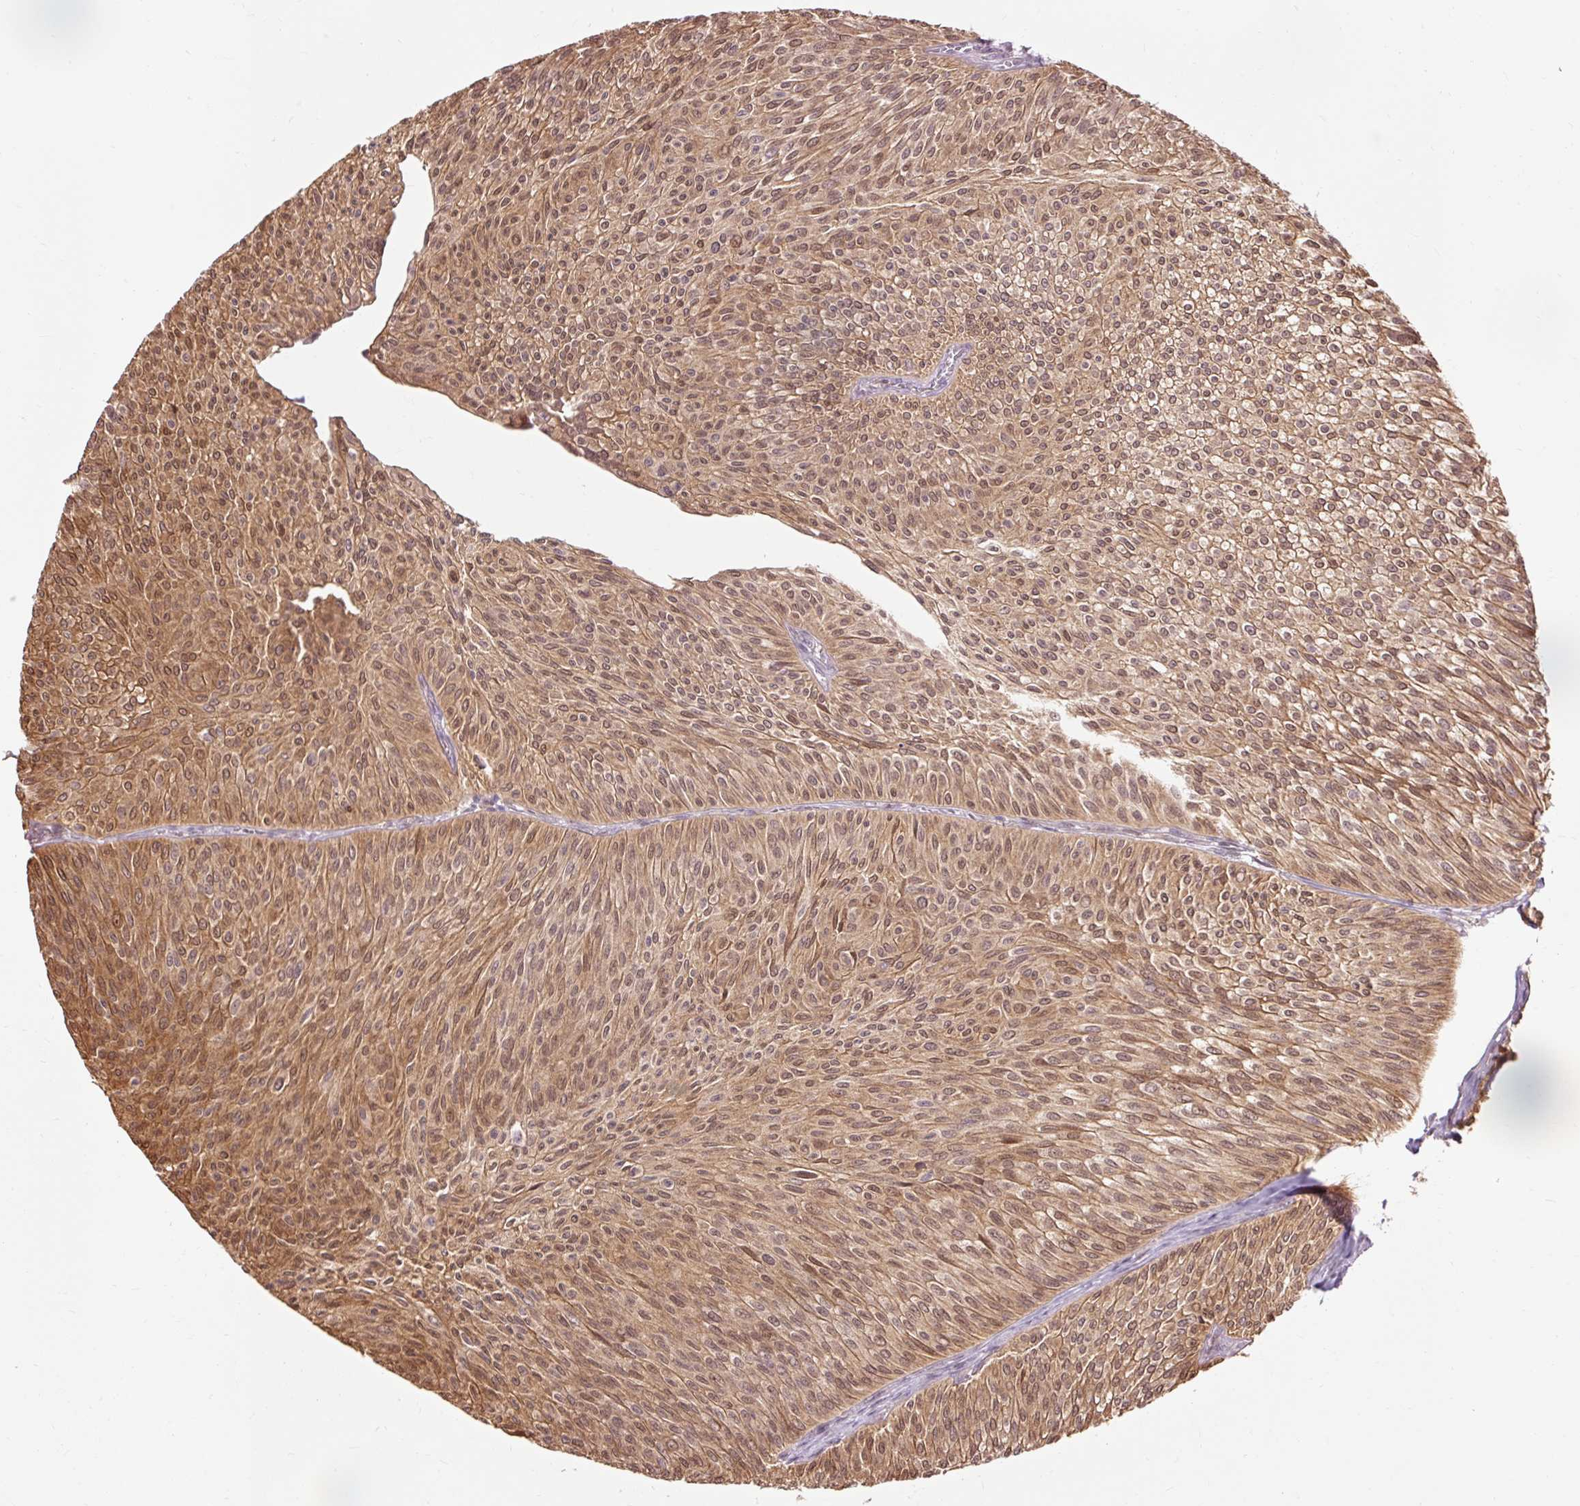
{"staining": {"intensity": "moderate", "quantity": ">75%", "location": "cytoplasmic/membranous,nuclear"}, "tissue": "urothelial cancer", "cell_type": "Tumor cells", "image_type": "cancer", "snomed": [{"axis": "morphology", "description": "Urothelial carcinoma, Low grade"}, {"axis": "topography", "description": "Urinary bladder"}], "caption": "A photomicrograph of urothelial cancer stained for a protein shows moderate cytoplasmic/membranous and nuclear brown staining in tumor cells.", "gene": "PRDX5", "patient": {"sex": "male", "age": 91}}